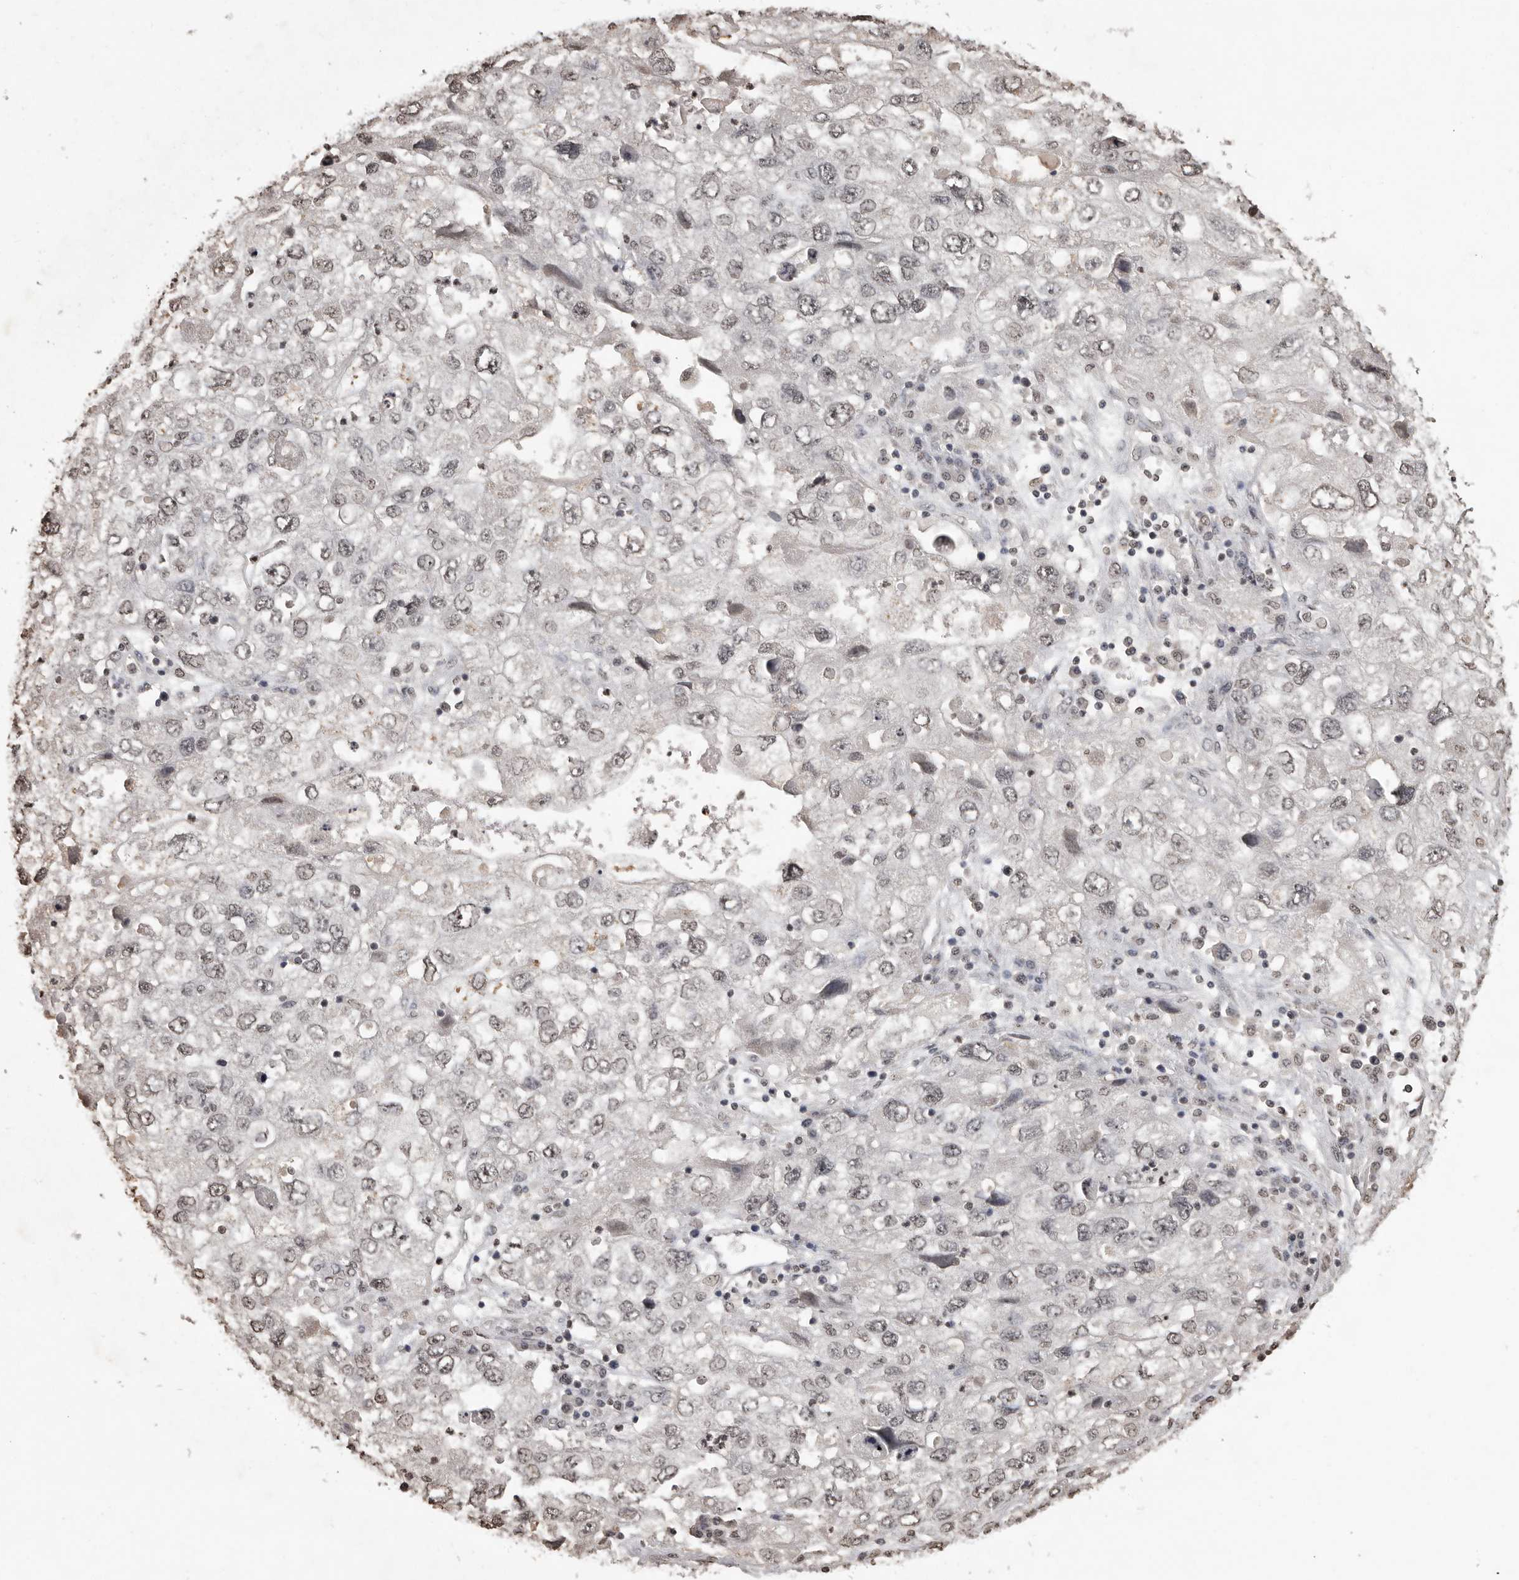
{"staining": {"intensity": "weak", "quantity": "<25%", "location": "nuclear"}, "tissue": "endometrial cancer", "cell_type": "Tumor cells", "image_type": "cancer", "snomed": [{"axis": "morphology", "description": "Adenocarcinoma, NOS"}, {"axis": "topography", "description": "Endometrium"}], "caption": "DAB immunohistochemical staining of endometrial cancer (adenocarcinoma) exhibits no significant positivity in tumor cells.", "gene": "WDR45", "patient": {"sex": "female", "age": 49}}